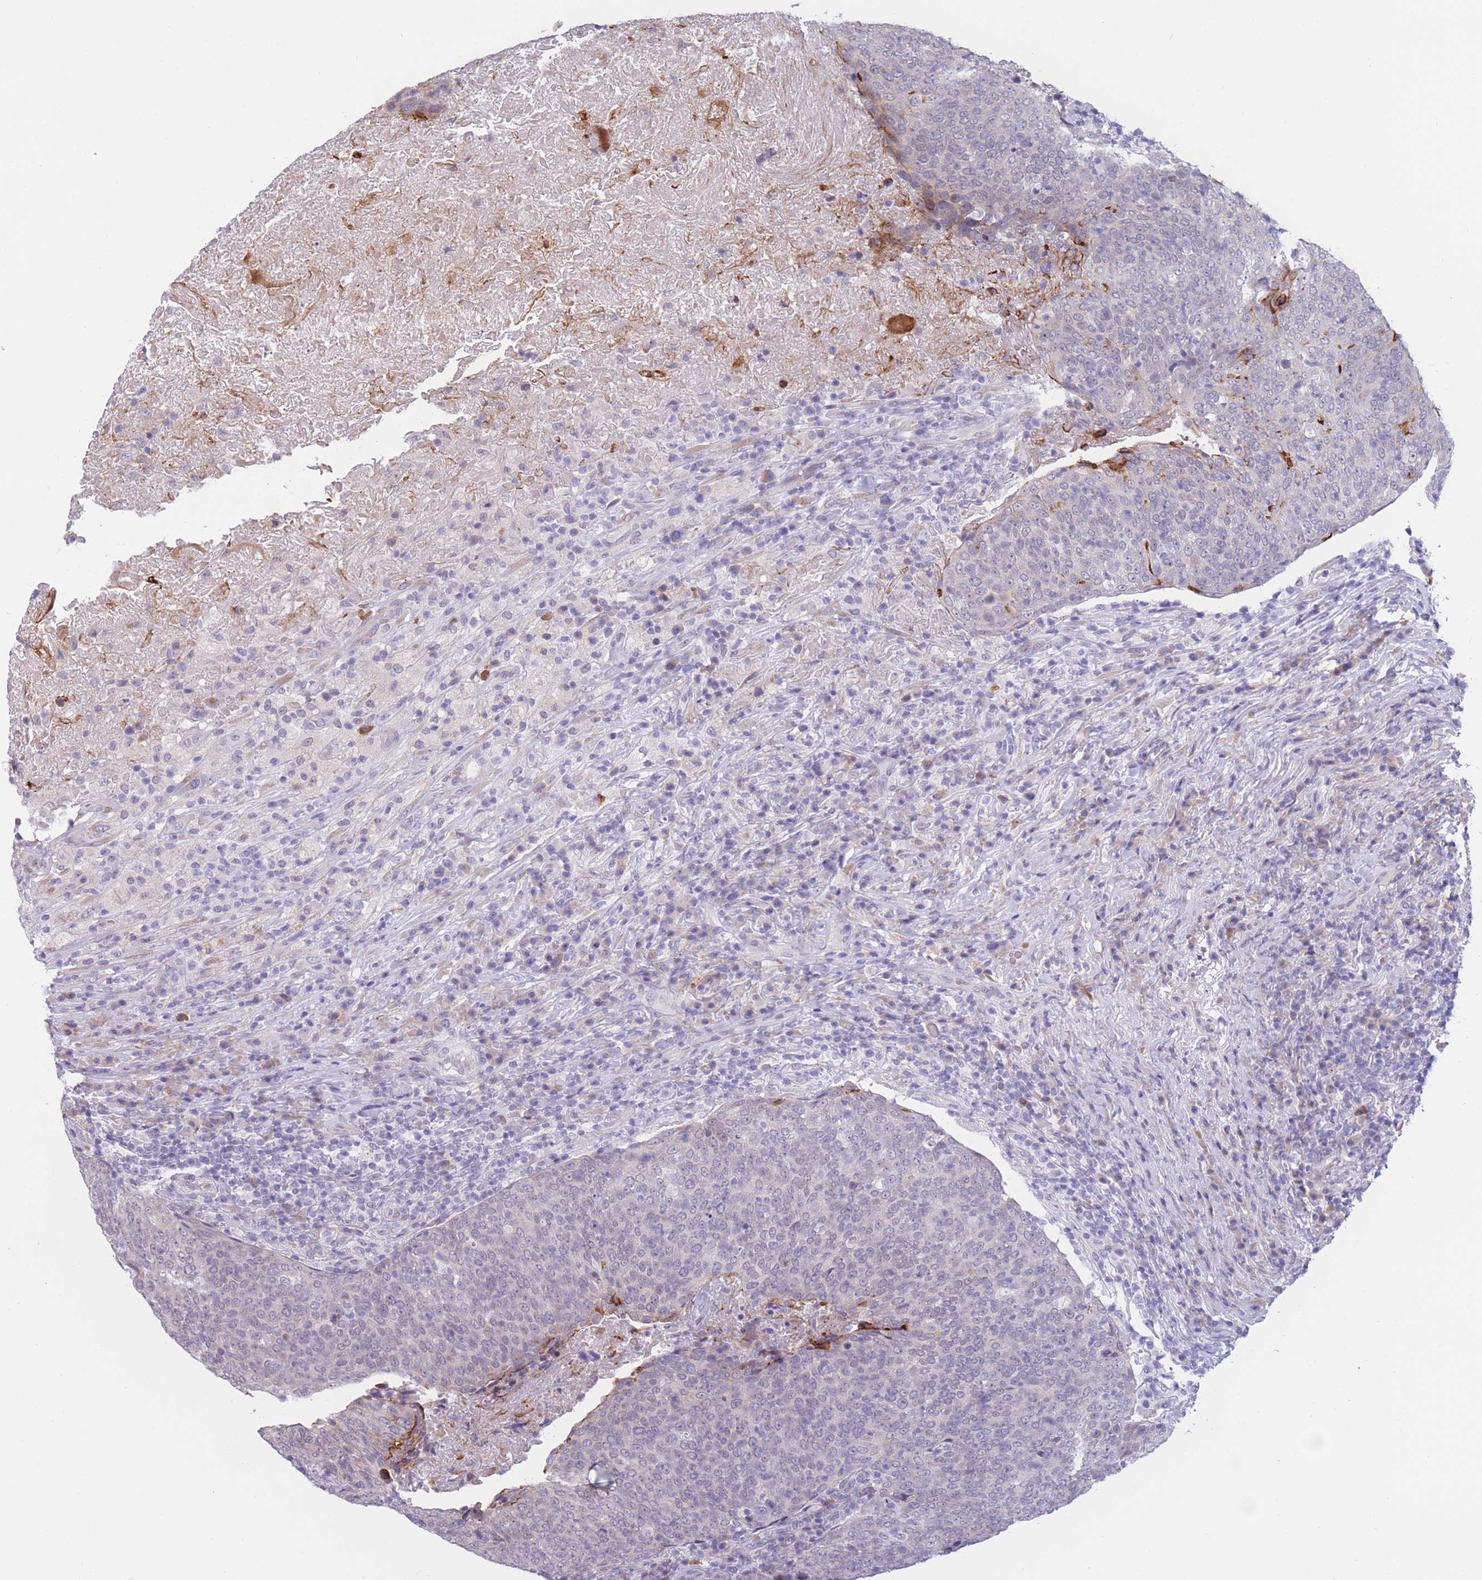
{"staining": {"intensity": "negative", "quantity": "none", "location": "none"}, "tissue": "head and neck cancer", "cell_type": "Tumor cells", "image_type": "cancer", "snomed": [{"axis": "morphology", "description": "Squamous cell carcinoma, NOS"}, {"axis": "morphology", "description": "Squamous cell carcinoma, metastatic, NOS"}, {"axis": "topography", "description": "Lymph node"}, {"axis": "topography", "description": "Head-Neck"}], "caption": "Image shows no significant protein expression in tumor cells of head and neck cancer.", "gene": "COL27A1", "patient": {"sex": "male", "age": 62}}